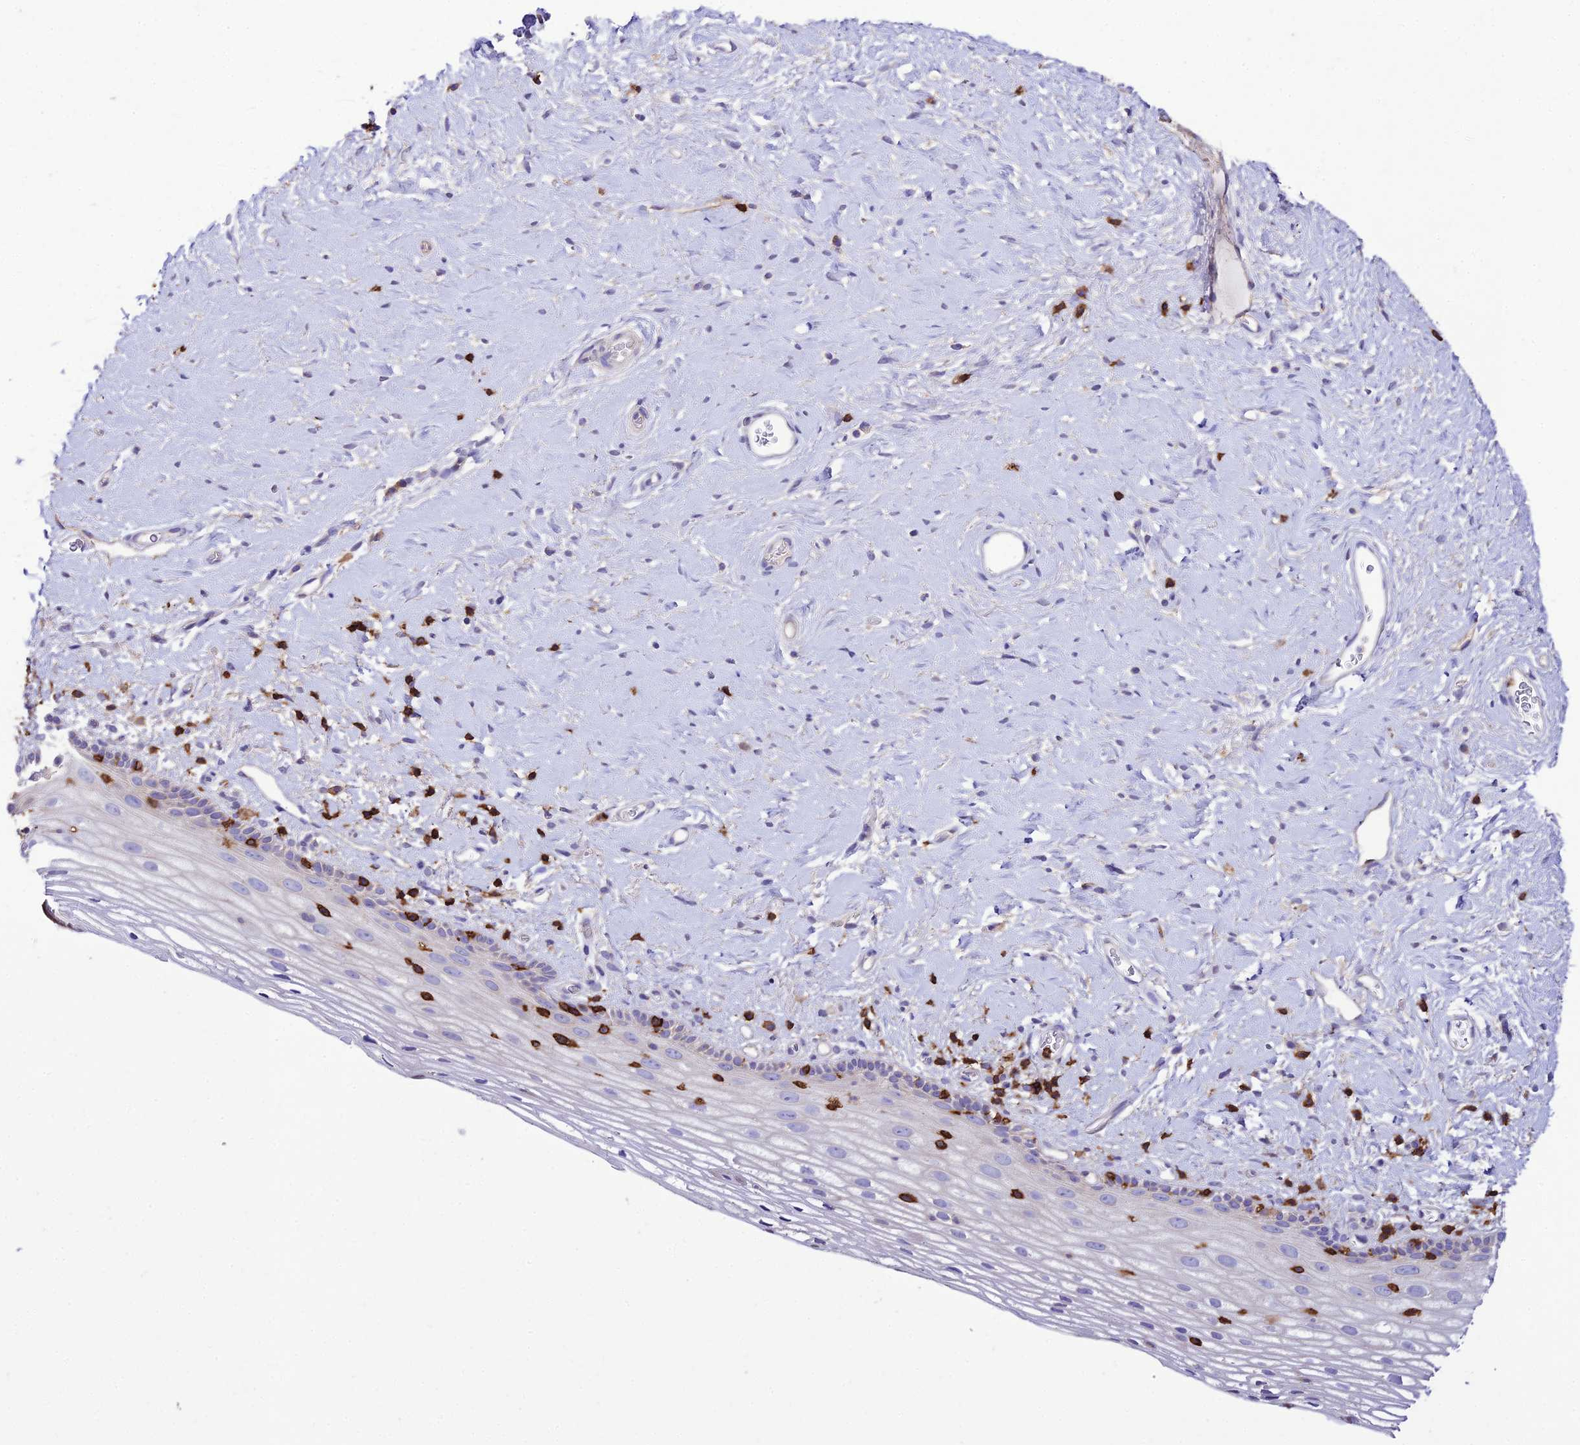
{"staining": {"intensity": "negative", "quantity": "none", "location": "none"}, "tissue": "vagina", "cell_type": "Squamous epithelial cells", "image_type": "normal", "snomed": [{"axis": "morphology", "description": "Normal tissue, NOS"}, {"axis": "morphology", "description": "Adenocarcinoma, NOS"}, {"axis": "topography", "description": "Rectum"}, {"axis": "topography", "description": "Vagina"}], "caption": "This is an IHC photomicrograph of normal human vagina. There is no expression in squamous epithelial cells.", "gene": "PTPRCAP", "patient": {"sex": "female", "age": 71}}